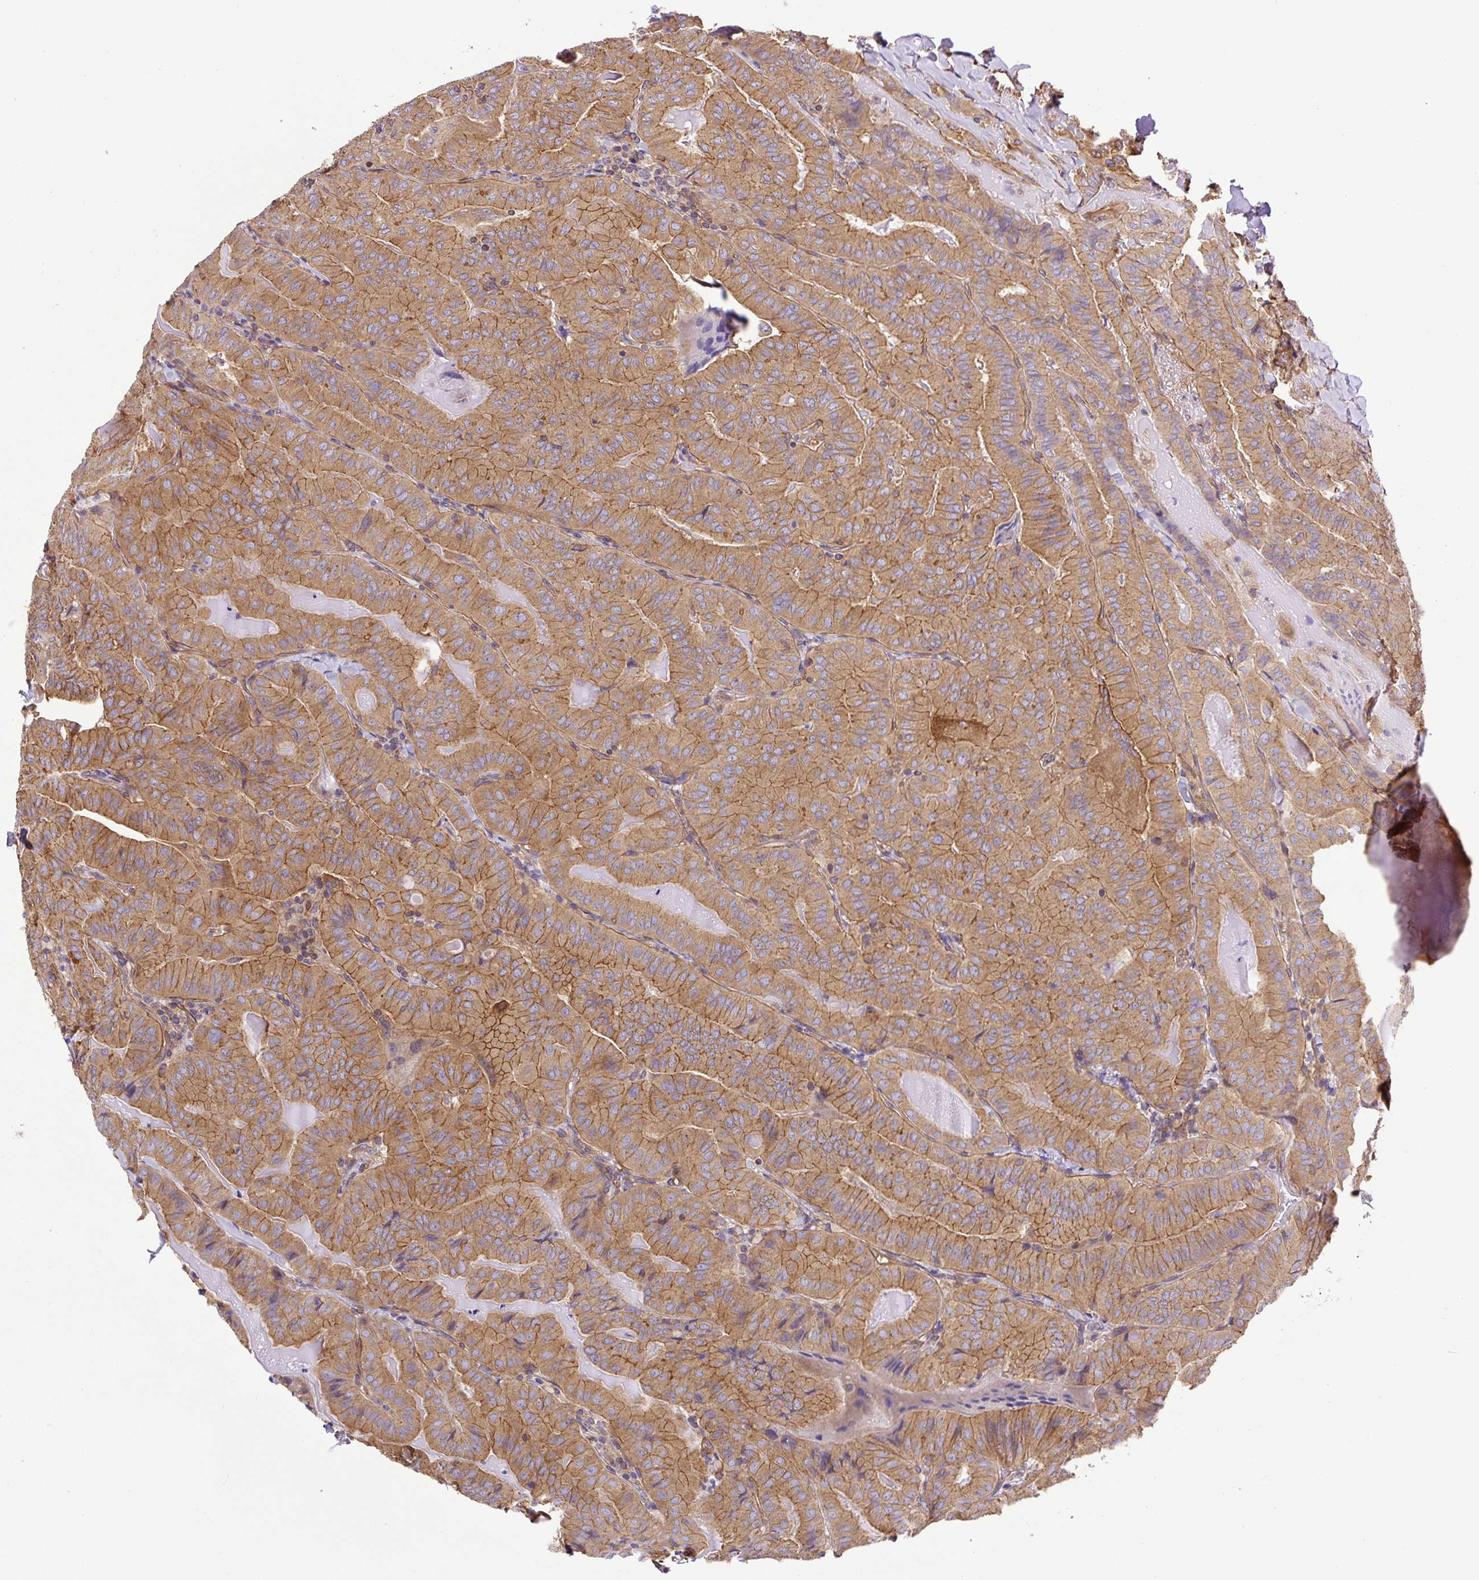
{"staining": {"intensity": "moderate", "quantity": "25%-75%", "location": "cytoplasmic/membranous"}, "tissue": "thyroid cancer", "cell_type": "Tumor cells", "image_type": "cancer", "snomed": [{"axis": "morphology", "description": "Papillary adenocarcinoma, NOS"}, {"axis": "topography", "description": "Thyroid gland"}], "caption": "There is medium levels of moderate cytoplasmic/membranous staining in tumor cells of thyroid cancer, as demonstrated by immunohistochemical staining (brown color).", "gene": "DCTN1", "patient": {"sex": "female", "age": 68}}